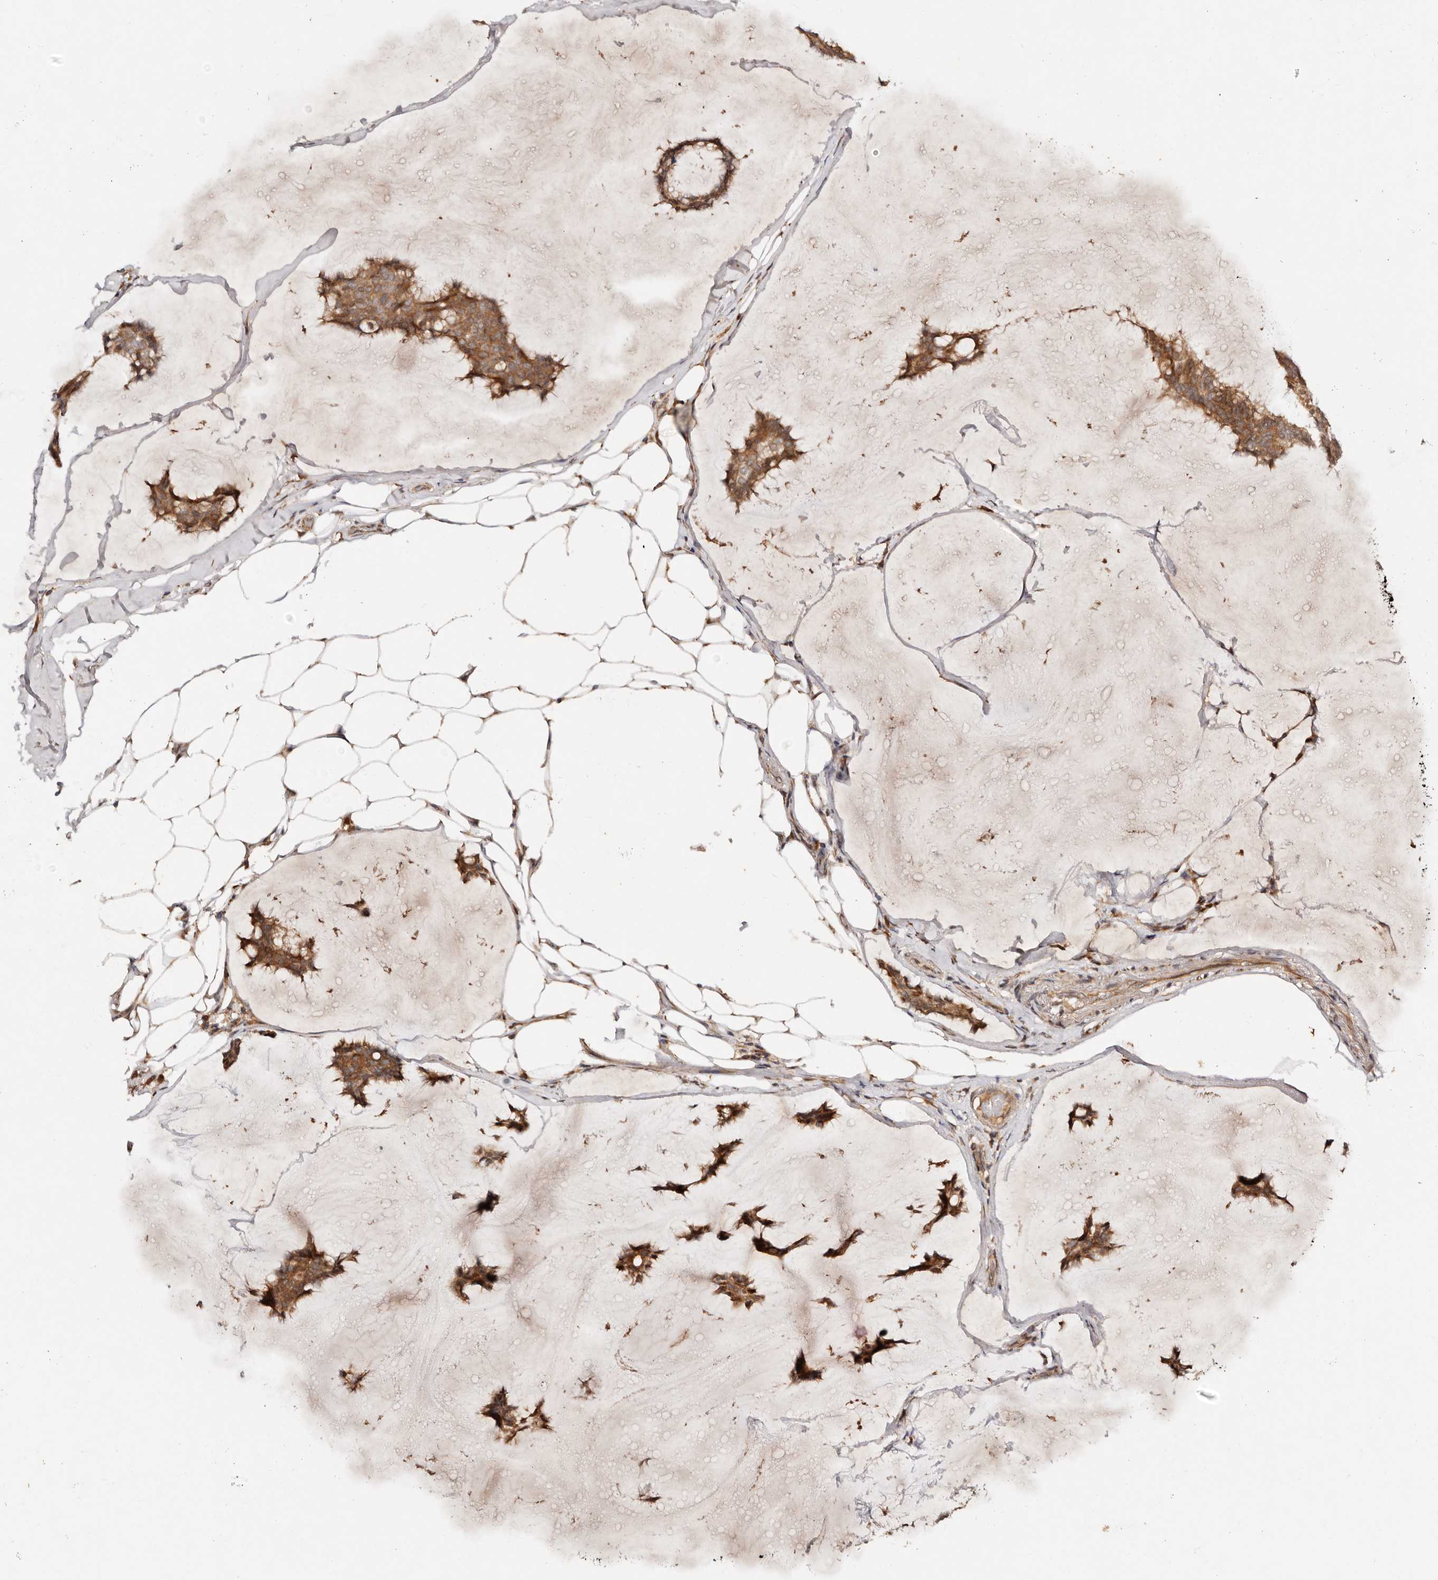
{"staining": {"intensity": "moderate", "quantity": ">75%", "location": "cytoplasmic/membranous"}, "tissue": "breast cancer", "cell_type": "Tumor cells", "image_type": "cancer", "snomed": [{"axis": "morphology", "description": "Duct carcinoma"}, {"axis": "topography", "description": "Breast"}], "caption": "Tumor cells exhibit medium levels of moderate cytoplasmic/membranous positivity in approximately >75% of cells in human breast intraductal carcinoma.", "gene": "DENND11", "patient": {"sex": "female", "age": 93}}